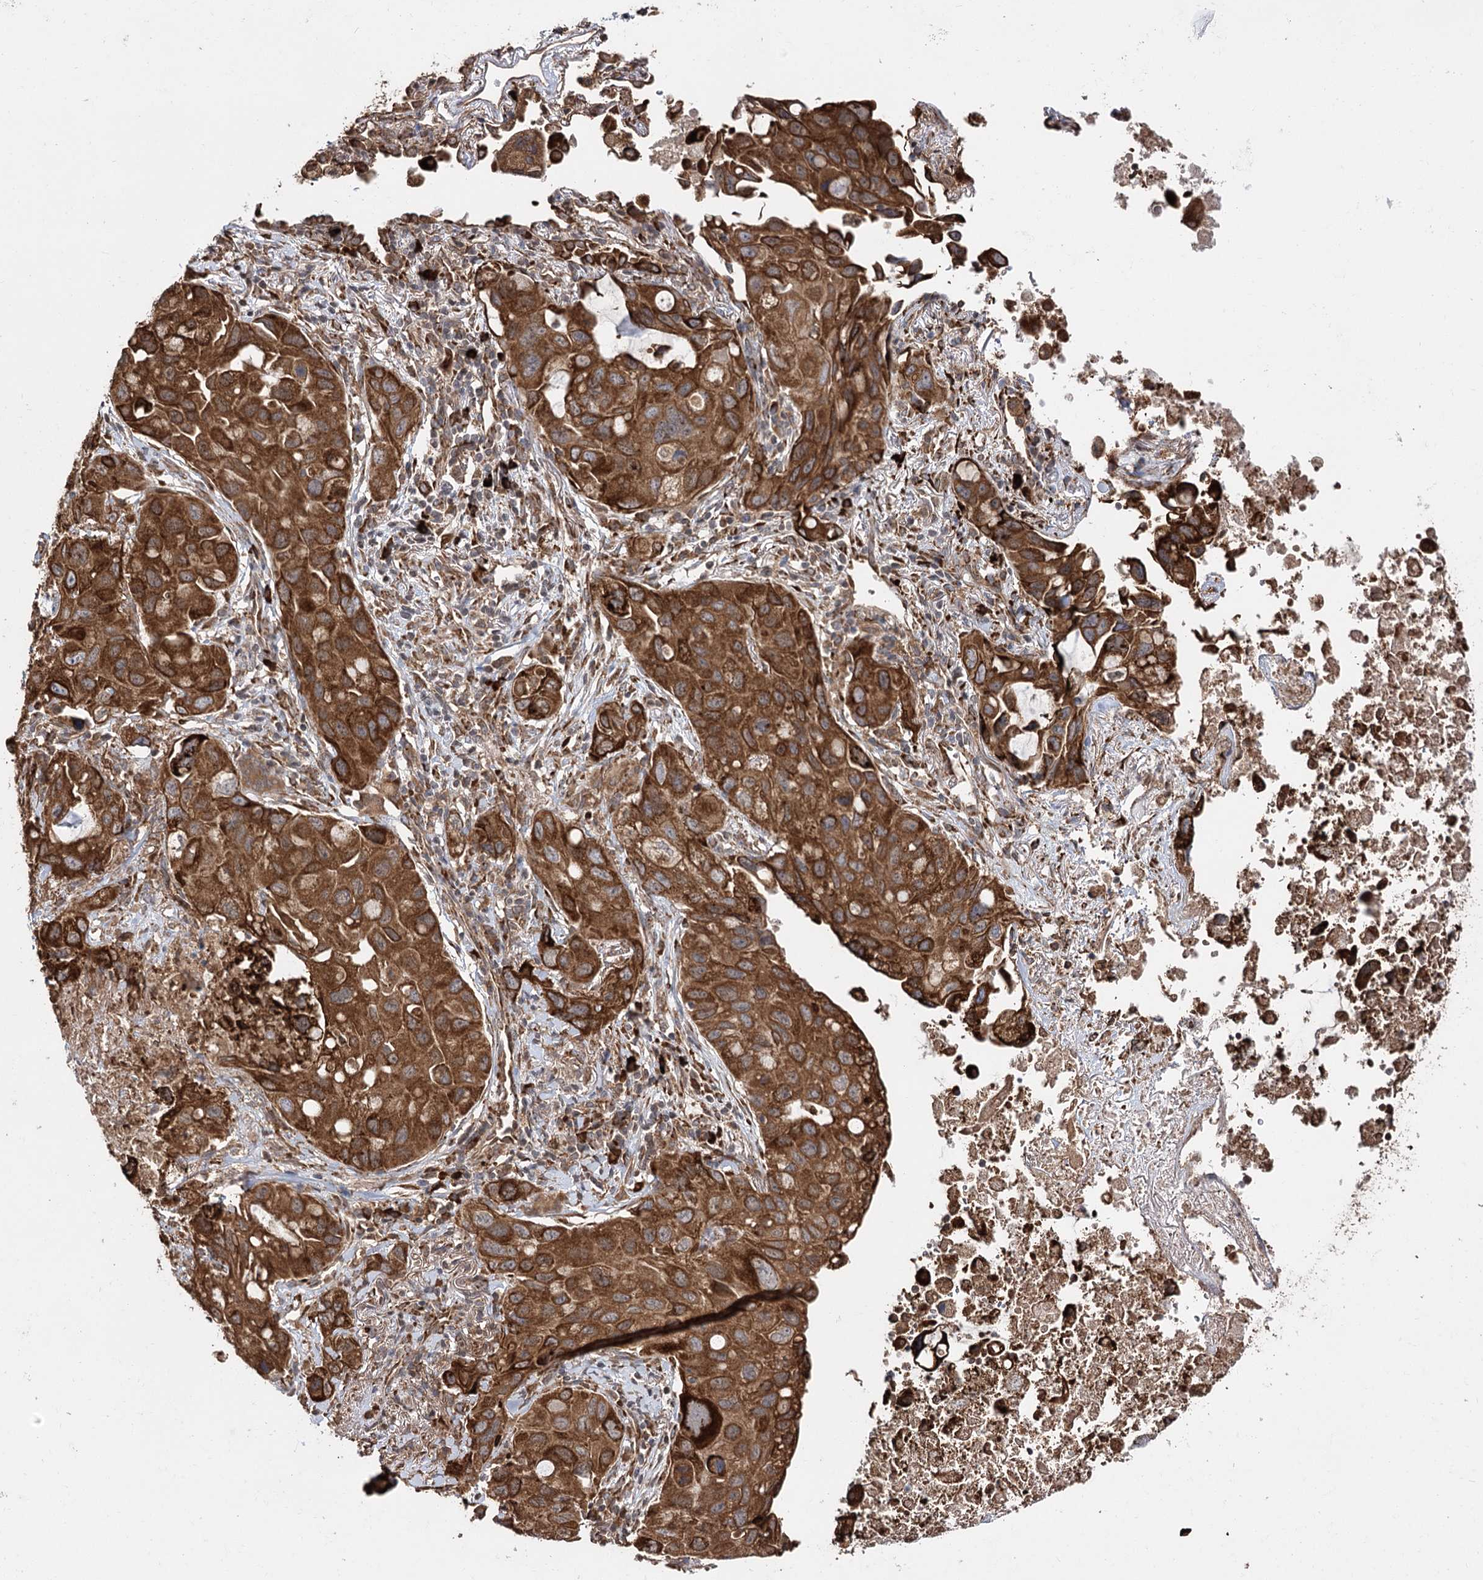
{"staining": {"intensity": "strong", "quantity": ">75%", "location": "cytoplasmic/membranous"}, "tissue": "lung cancer", "cell_type": "Tumor cells", "image_type": "cancer", "snomed": [{"axis": "morphology", "description": "Squamous cell carcinoma, NOS"}, {"axis": "topography", "description": "Lung"}], "caption": "Immunohistochemical staining of human lung cancer (squamous cell carcinoma) shows strong cytoplasmic/membranous protein expression in about >75% of tumor cells.", "gene": "DNAJB14", "patient": {"sex": "female", "age": 73}}